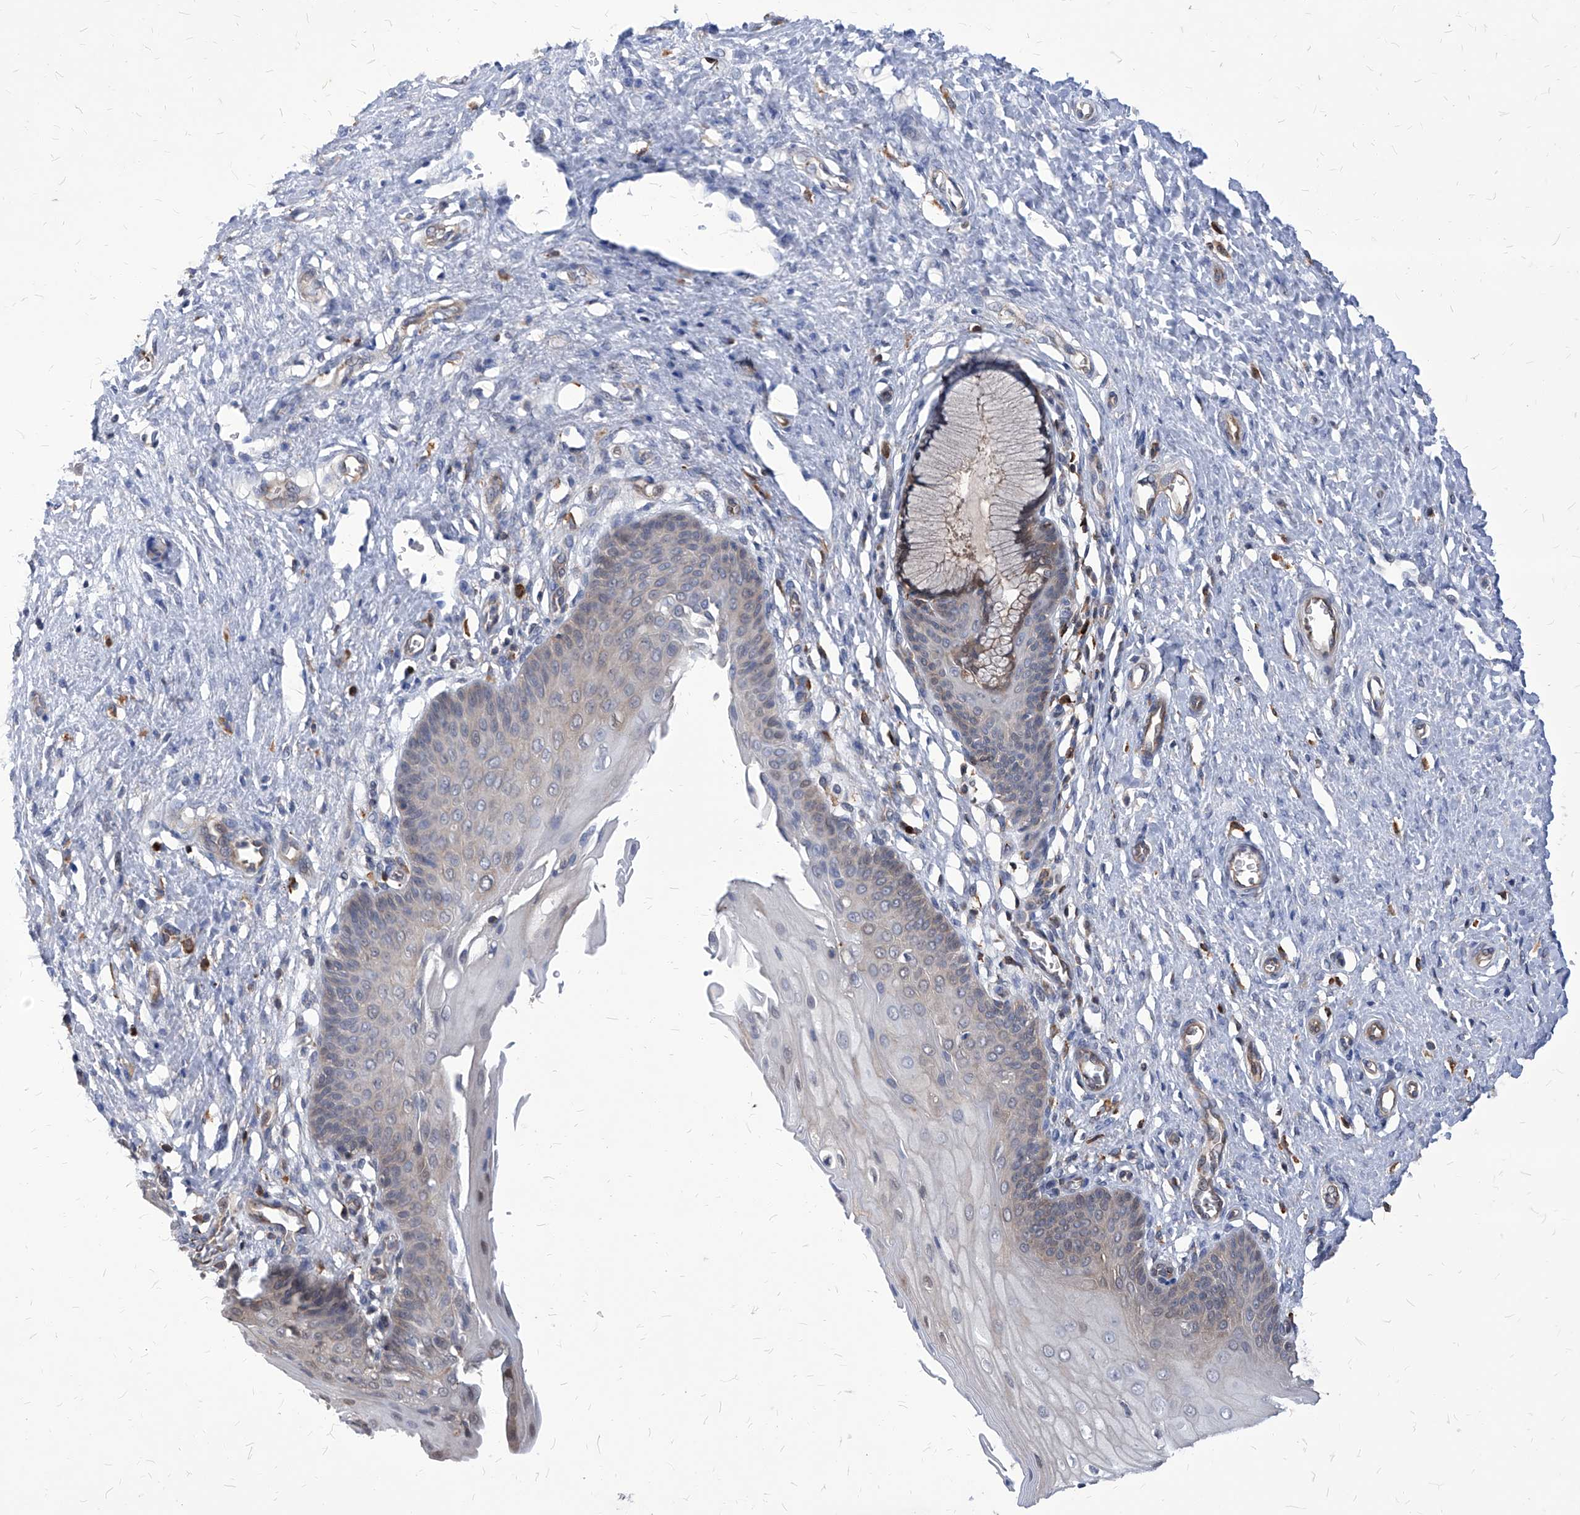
{"staining": {"intensity": "weak", "quantity": "25%-75%", "location": "cytoplasmic/membranous"}, "tissue": "cervix", "cell_type": "Glandular cells", "image_type": "normal", "snomed": [{"axis": "morphology", "description": "Normal tissue, NOS"}, {"axis": "topography", "description": "Cervix"}], "caption": "Immunohistochemical staining of unremarkable human cervix demonstrates low levels of weak cytoplasmic/membranous expression in approximately 25%-75% of glandular cells. The staining is performed using DAB brown chromogen to label protein expression. The nuclei are counter-stained blue using hematoxylin.", "gene": "ABRACL", "patient": {"sex": "female", "age": 55}}